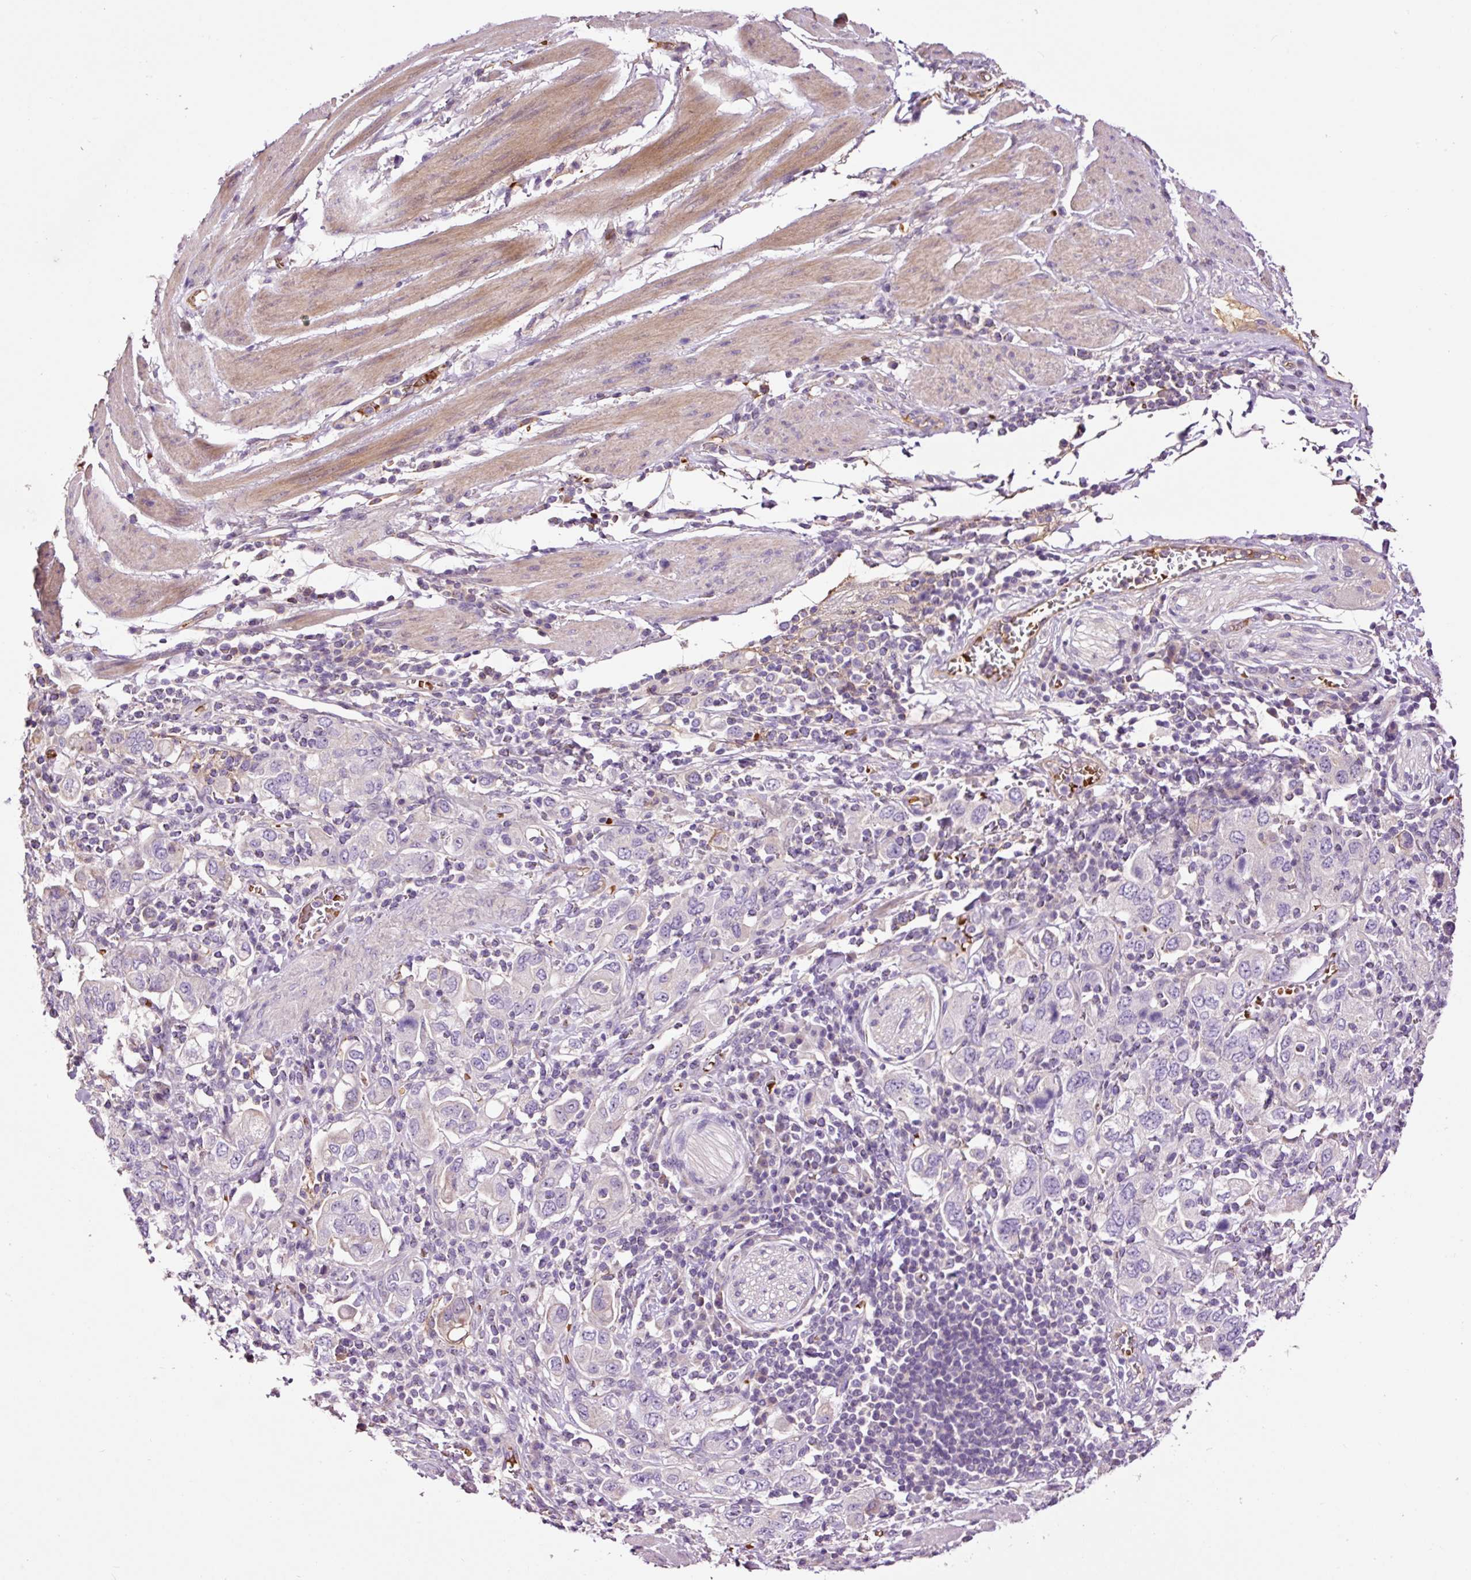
{"staining": {"intensity": "negative", "quantity": "none", "location": "none"}, "tissue": "stomach cancer", "cell_type": "Tumor cells", "image_type": "cancer", "snomed": [{"axis": "morphology", "description": "Adenocarcinoma, NOS"}, {"axis": "topography", "description": "Stomach, upper"}, {"axis": "topography", "description": "Stomach"}], "caption": "High power microscopy image of an immunohistochemistry histopathology image of stomach adenocarcinoma, revealing no significant staining in tumor cells.", "gene": "TMEM235", "patient": {"sex": "male", "age": 62}}